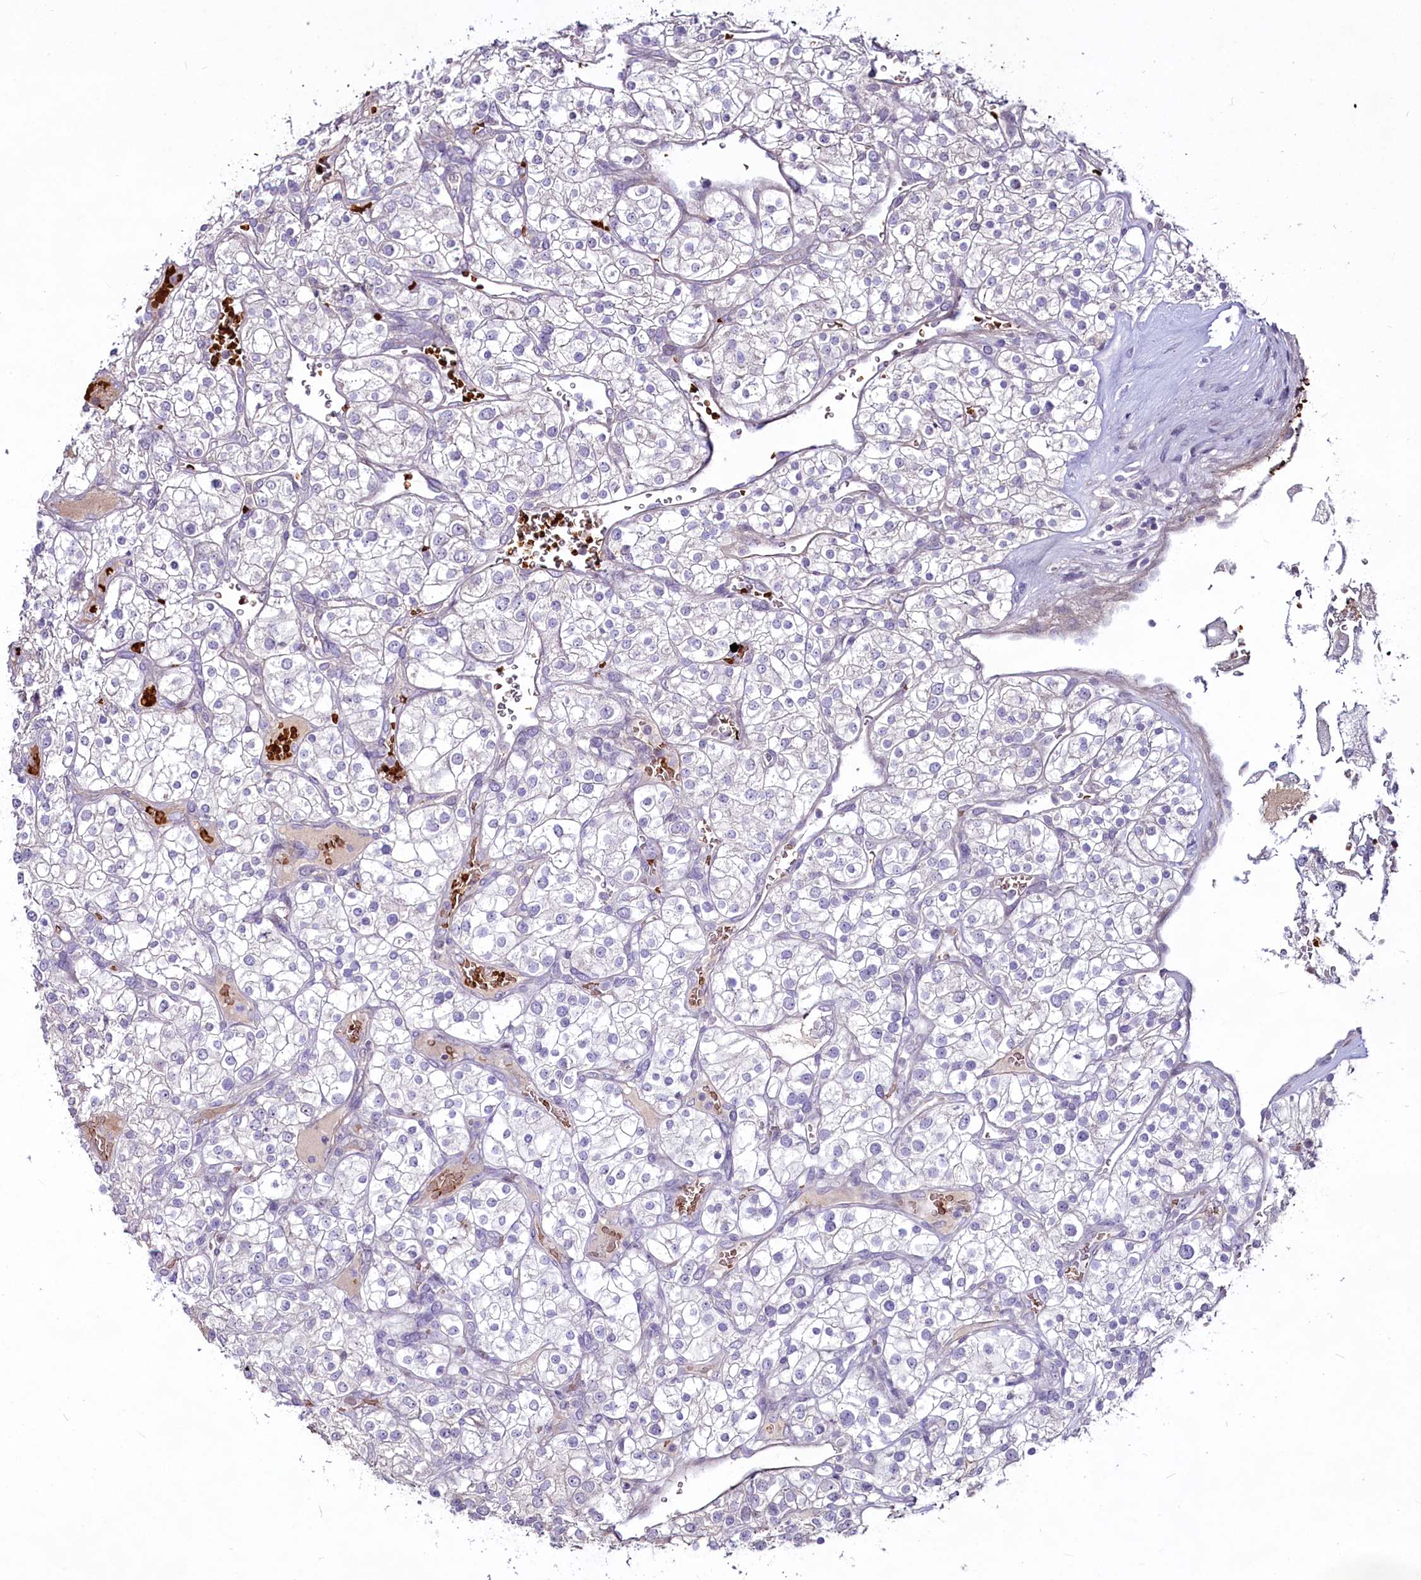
{"staining": {"intensity": "negative", "quantity": "none", "location": "none"}, "tissue": "renal cancer", "cell_type": "Tumor cells", "image_type": "cancer", "snomed": [{"axis": "morphology", "description": "Adenocarcinoma, NOS"}, {"axis": "topography", "description": "Kidney"}], "caption": "Immunohistochemical staining of human adenocarcinoma (renal) shows no significant expression in tumor cells.", "gene": "SUSD3", "patient": {"sex": "male", "age": 80}}